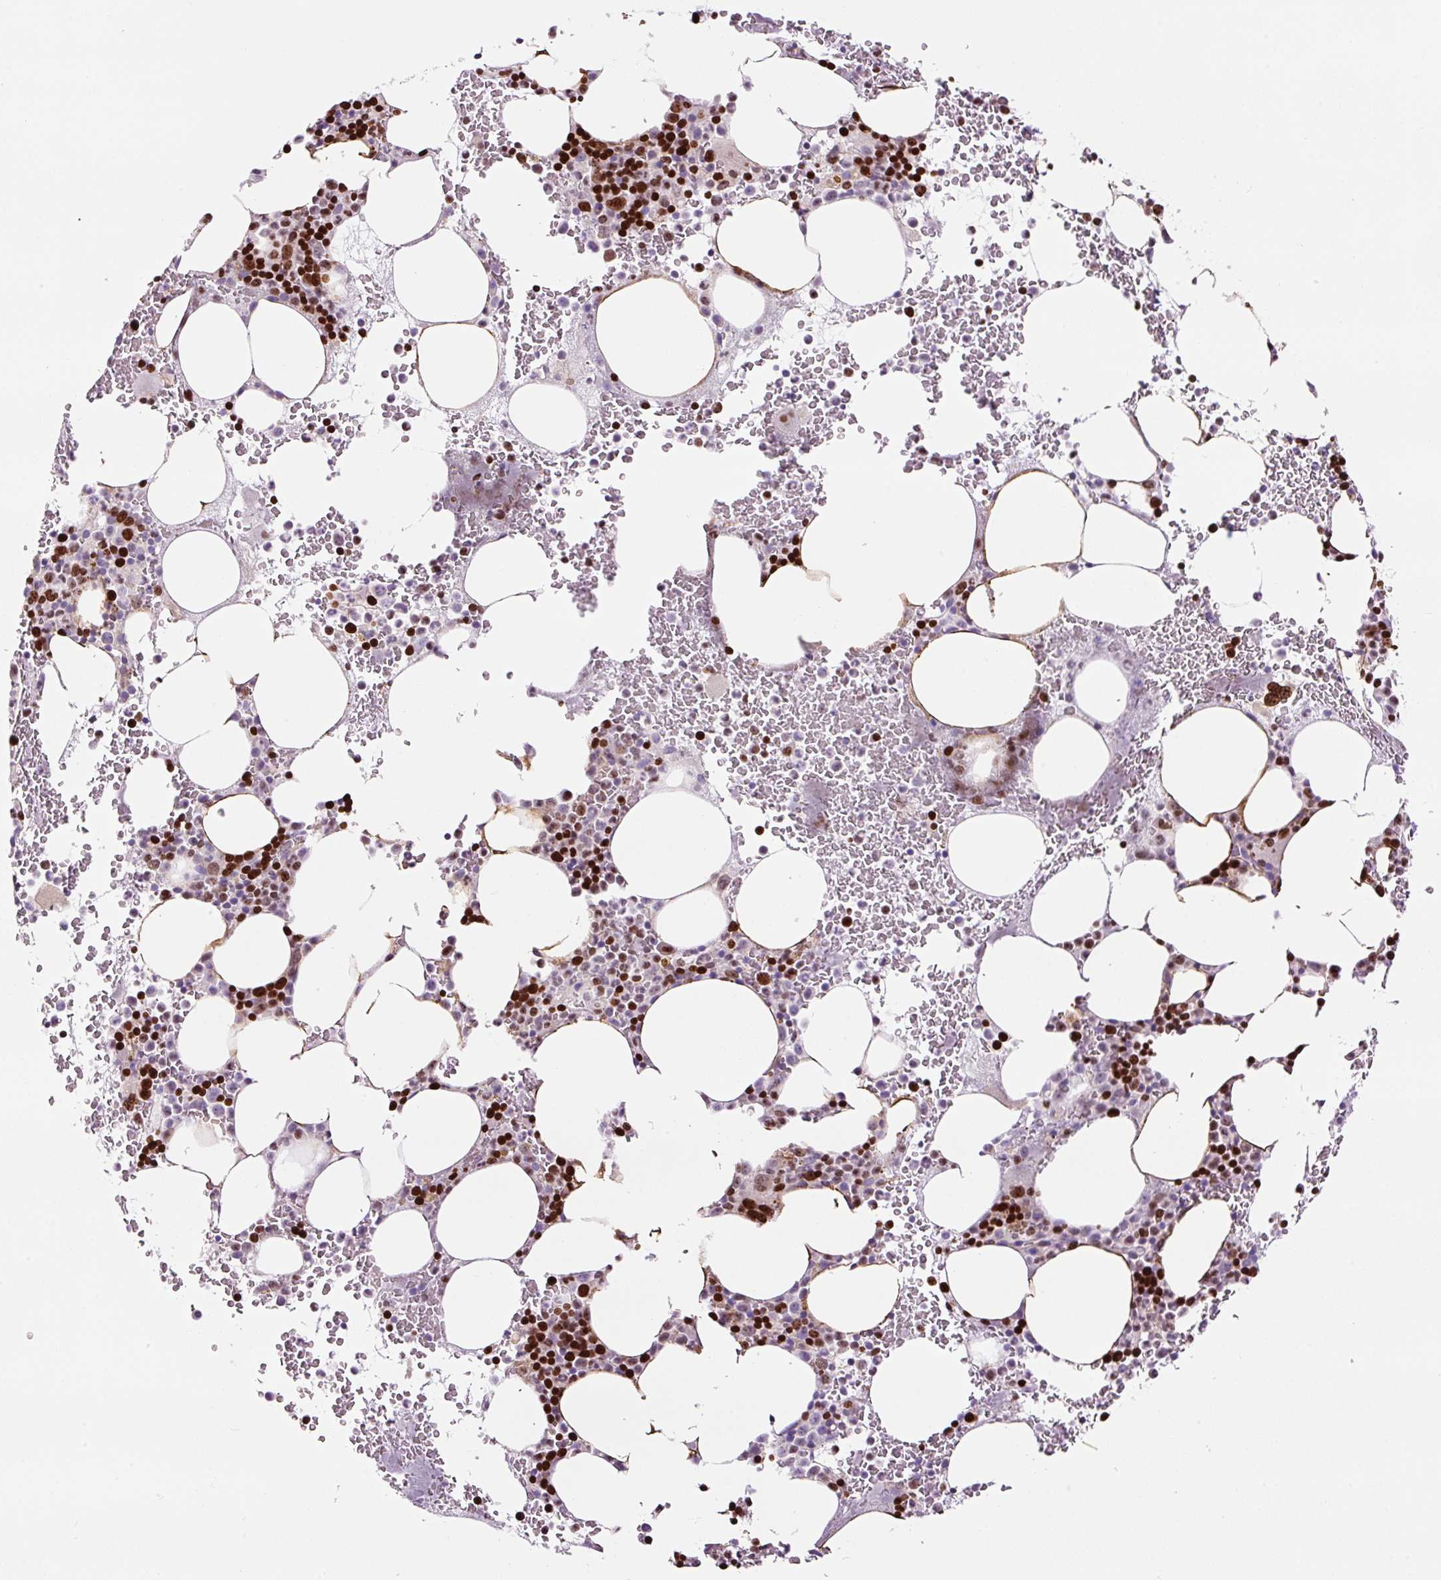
{"staining": {"intensity": "strong", "quantity": "25%-75%", "location": "nuclear"}, "tissue": "bone marrow", "cell_type": "Hematopoietic cells", "image_type": "normal", "snomed": [{"axis": "morphology", "description": "Normal tissue, NOS"}, {"axis": "topography", "description": "Bone marrow"}], "caption": "A photomicrograph of bone marrow stained for a protein displays strong nuclear brown staining in hematopoietic cells. The staining was performed using DAB (3,3'-diaminobenzidine), with brown indicating positive protein expression. Nuclei are stained blue with hematoxylin.", "gene": "TMEM8B", "patient": {"sex": "male", "age": 62}}